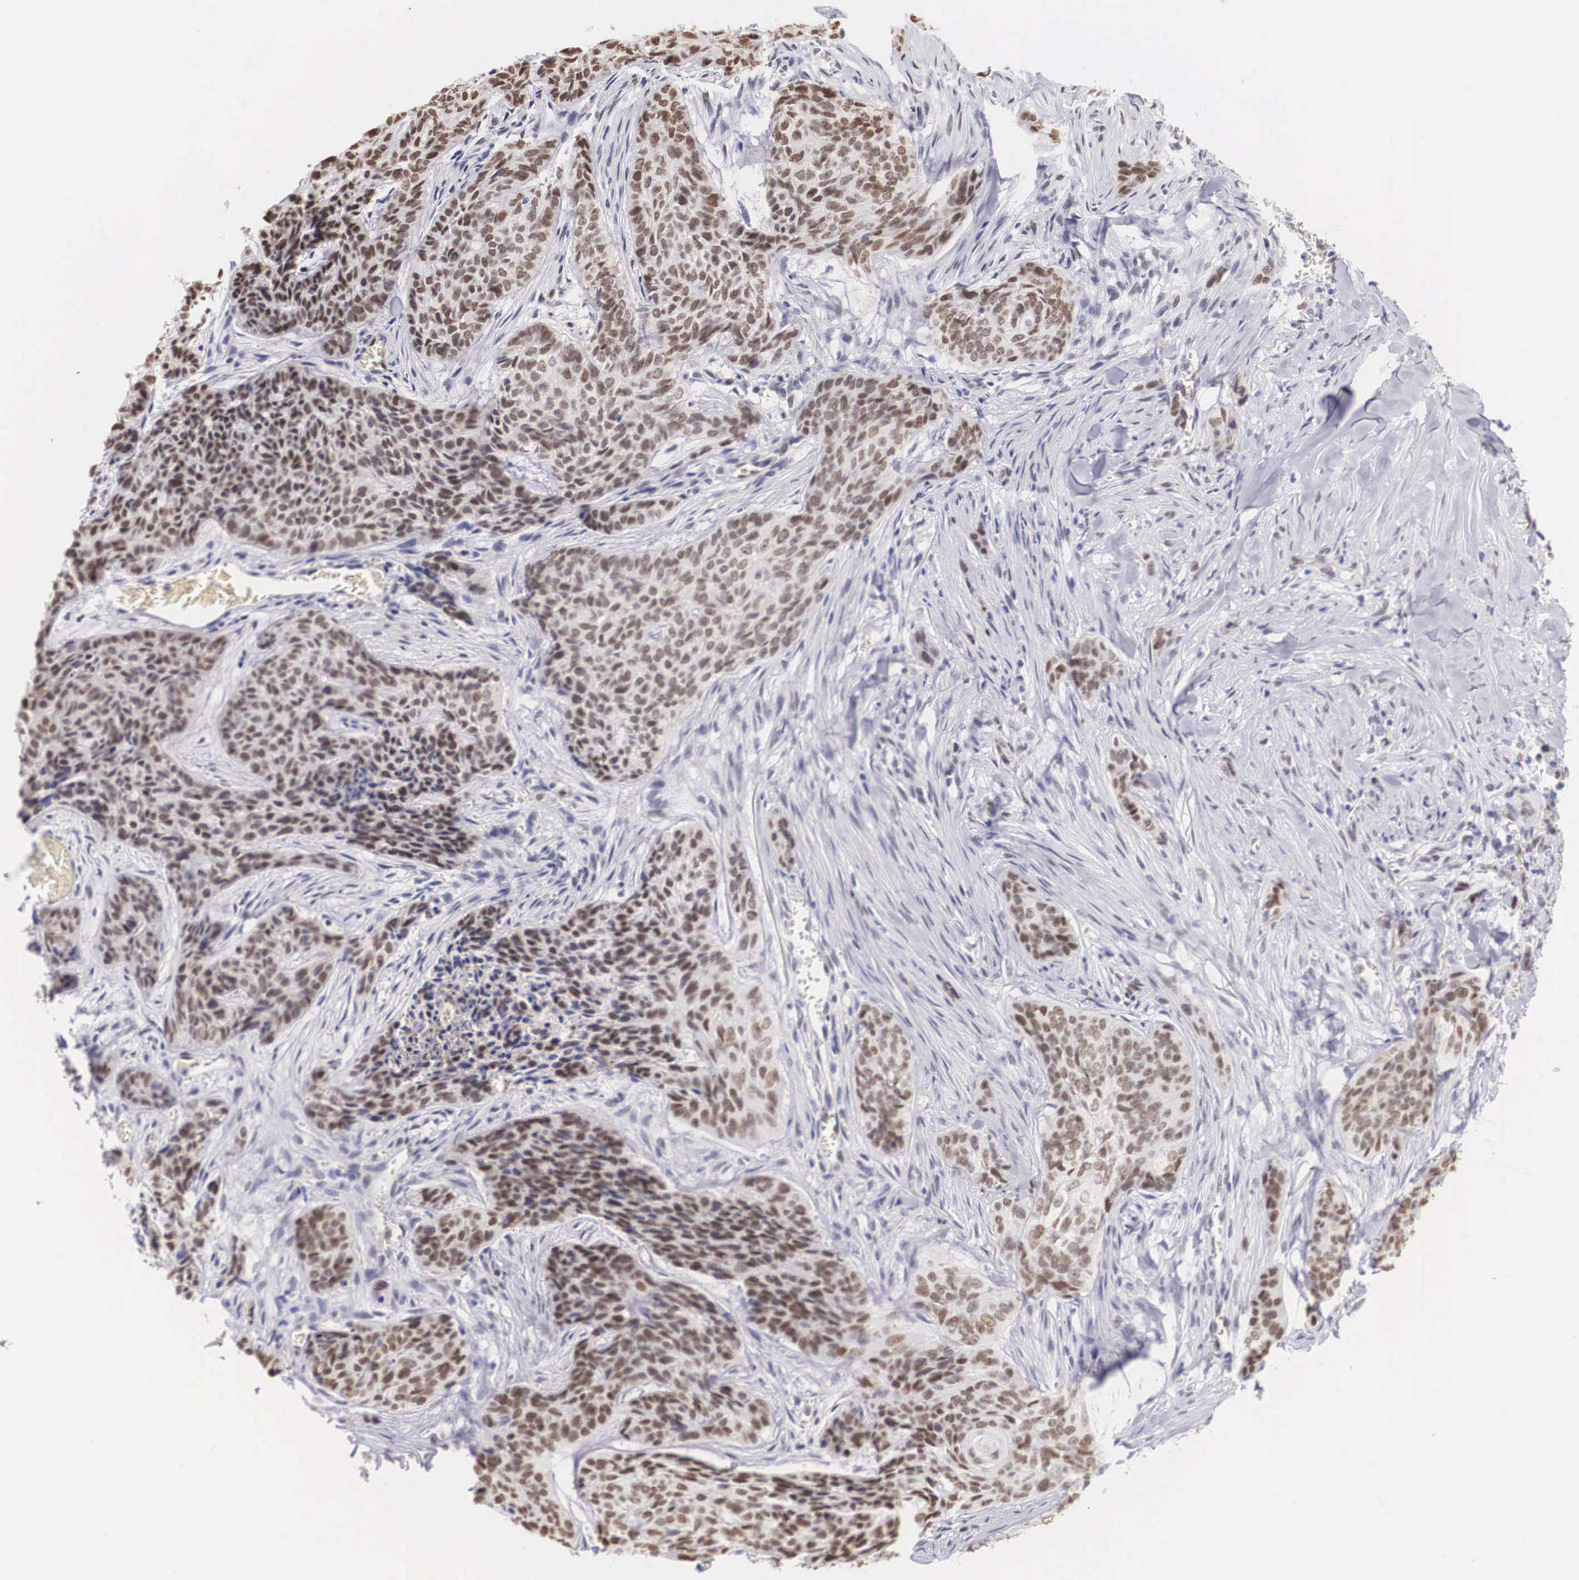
{"staining": {"intensity": "strong", "quantity": ">75%", "location": "nuclear"}, "tissue": "skin cancer", "cell_type": "Tumor cells", "image_type": "cancer", "snomed": [{"axis": "morphology", "description": "Normal tissue, NOS"}, {"axis": "morphology", "description": "Basal cell carcinoma"}, {"axis": "topography", "description": "Skin"}], "caption": "Brown immunohistochemical staining in basal cell carcinoma (skin) demonstrates strong nuclear positivity in approximately >75% of tumor cells. Ihc stains the protein of interest in brown and the nuclei are stained blue.", "gene": "HMGN5", "patient": {"sex": "female", "age": 65}}